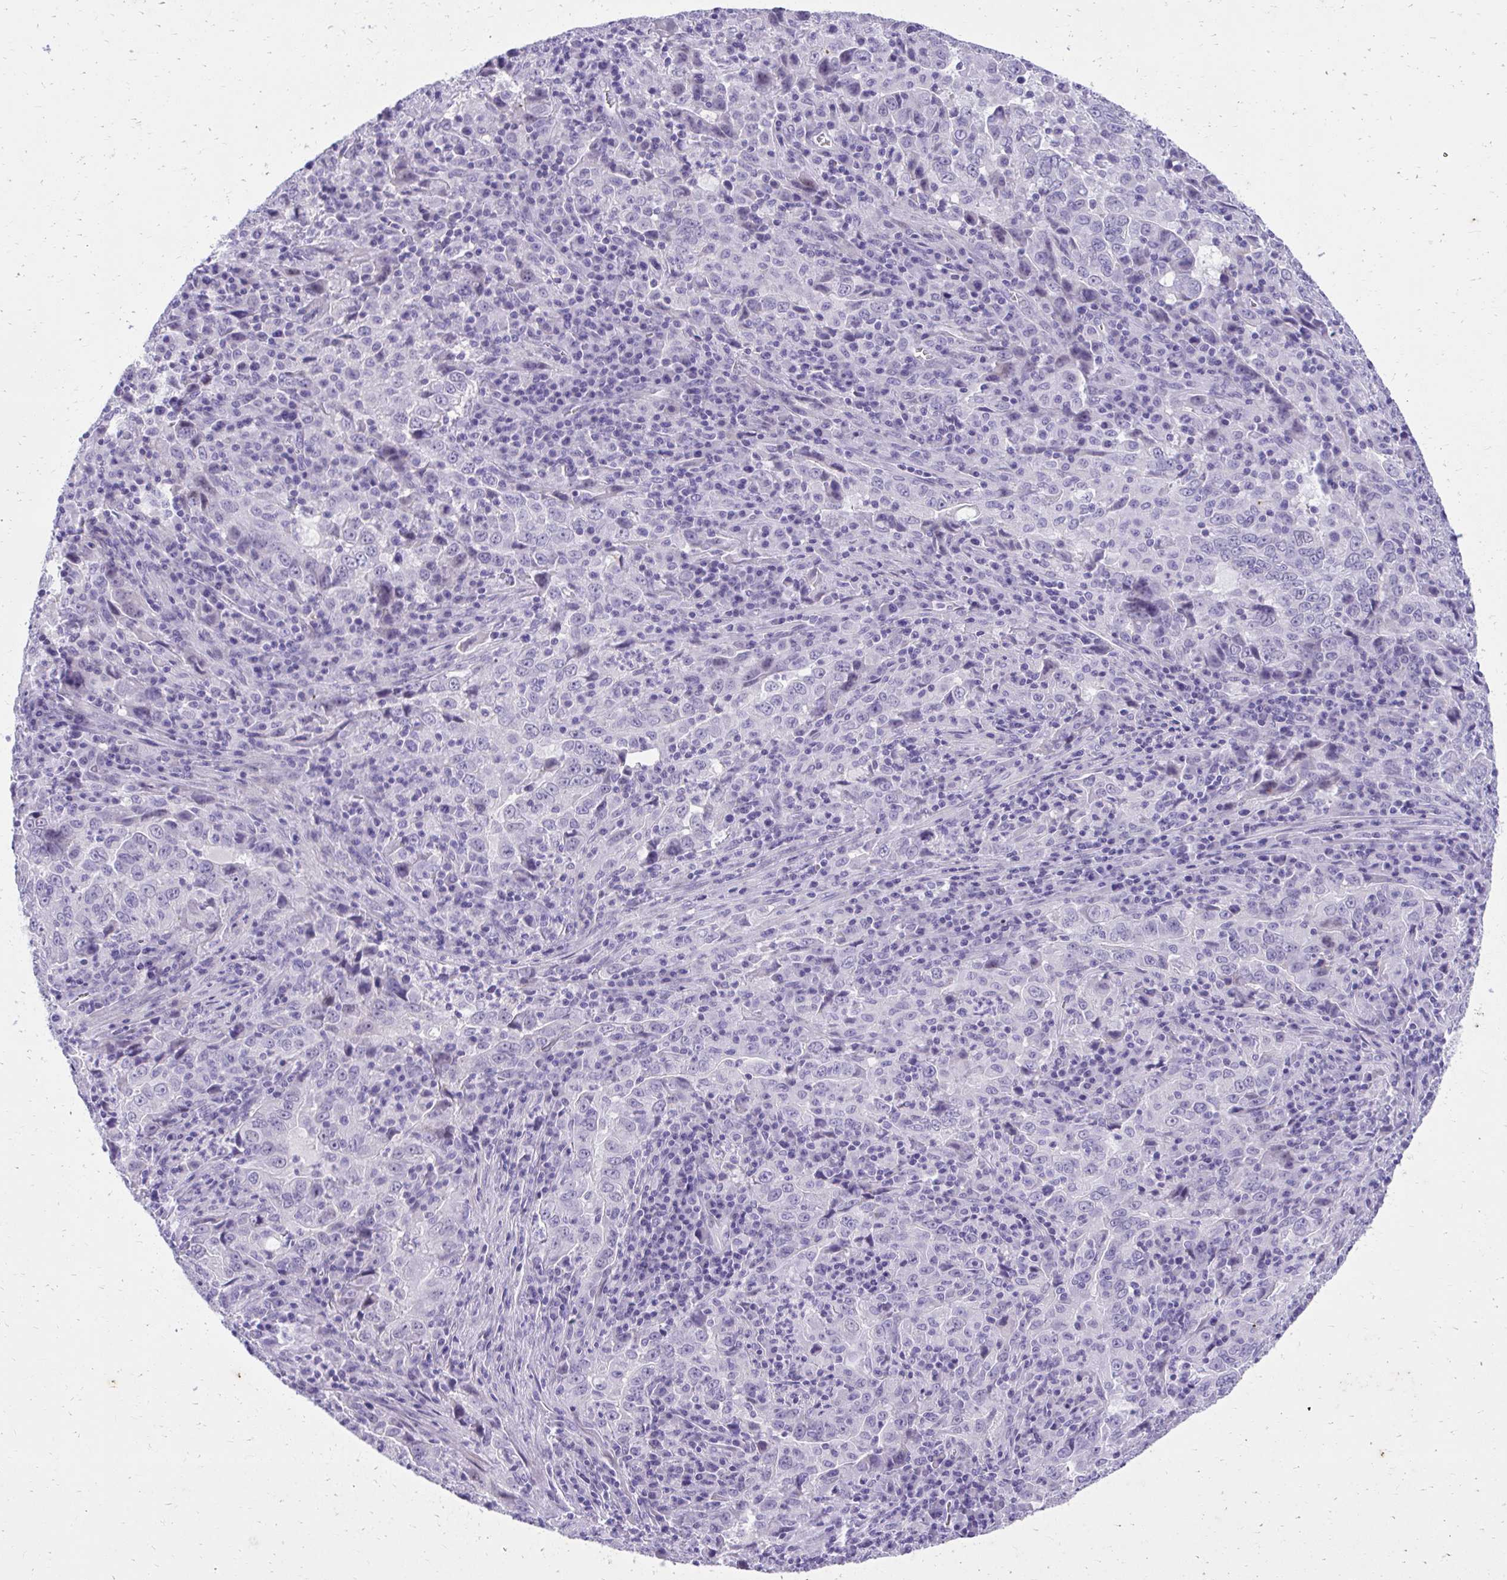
{"staining": {"intensity": "negative", "quantity": "none", "location": "none"}, "tissue": "lung cancer", "cell_type": "Tumor cells", "image_type": "cancer", "snomed": [{"axis": "morphology", "description": "Adenocarcinoma, NOS"}, {"axis": "topography", "description": "Lung"}], "caption": "The image shows no significant positivity in tumor cells of adenocarcinoma (lung).", "gene": "KLK1", "patient": {"sex": "male", "age": 67}}